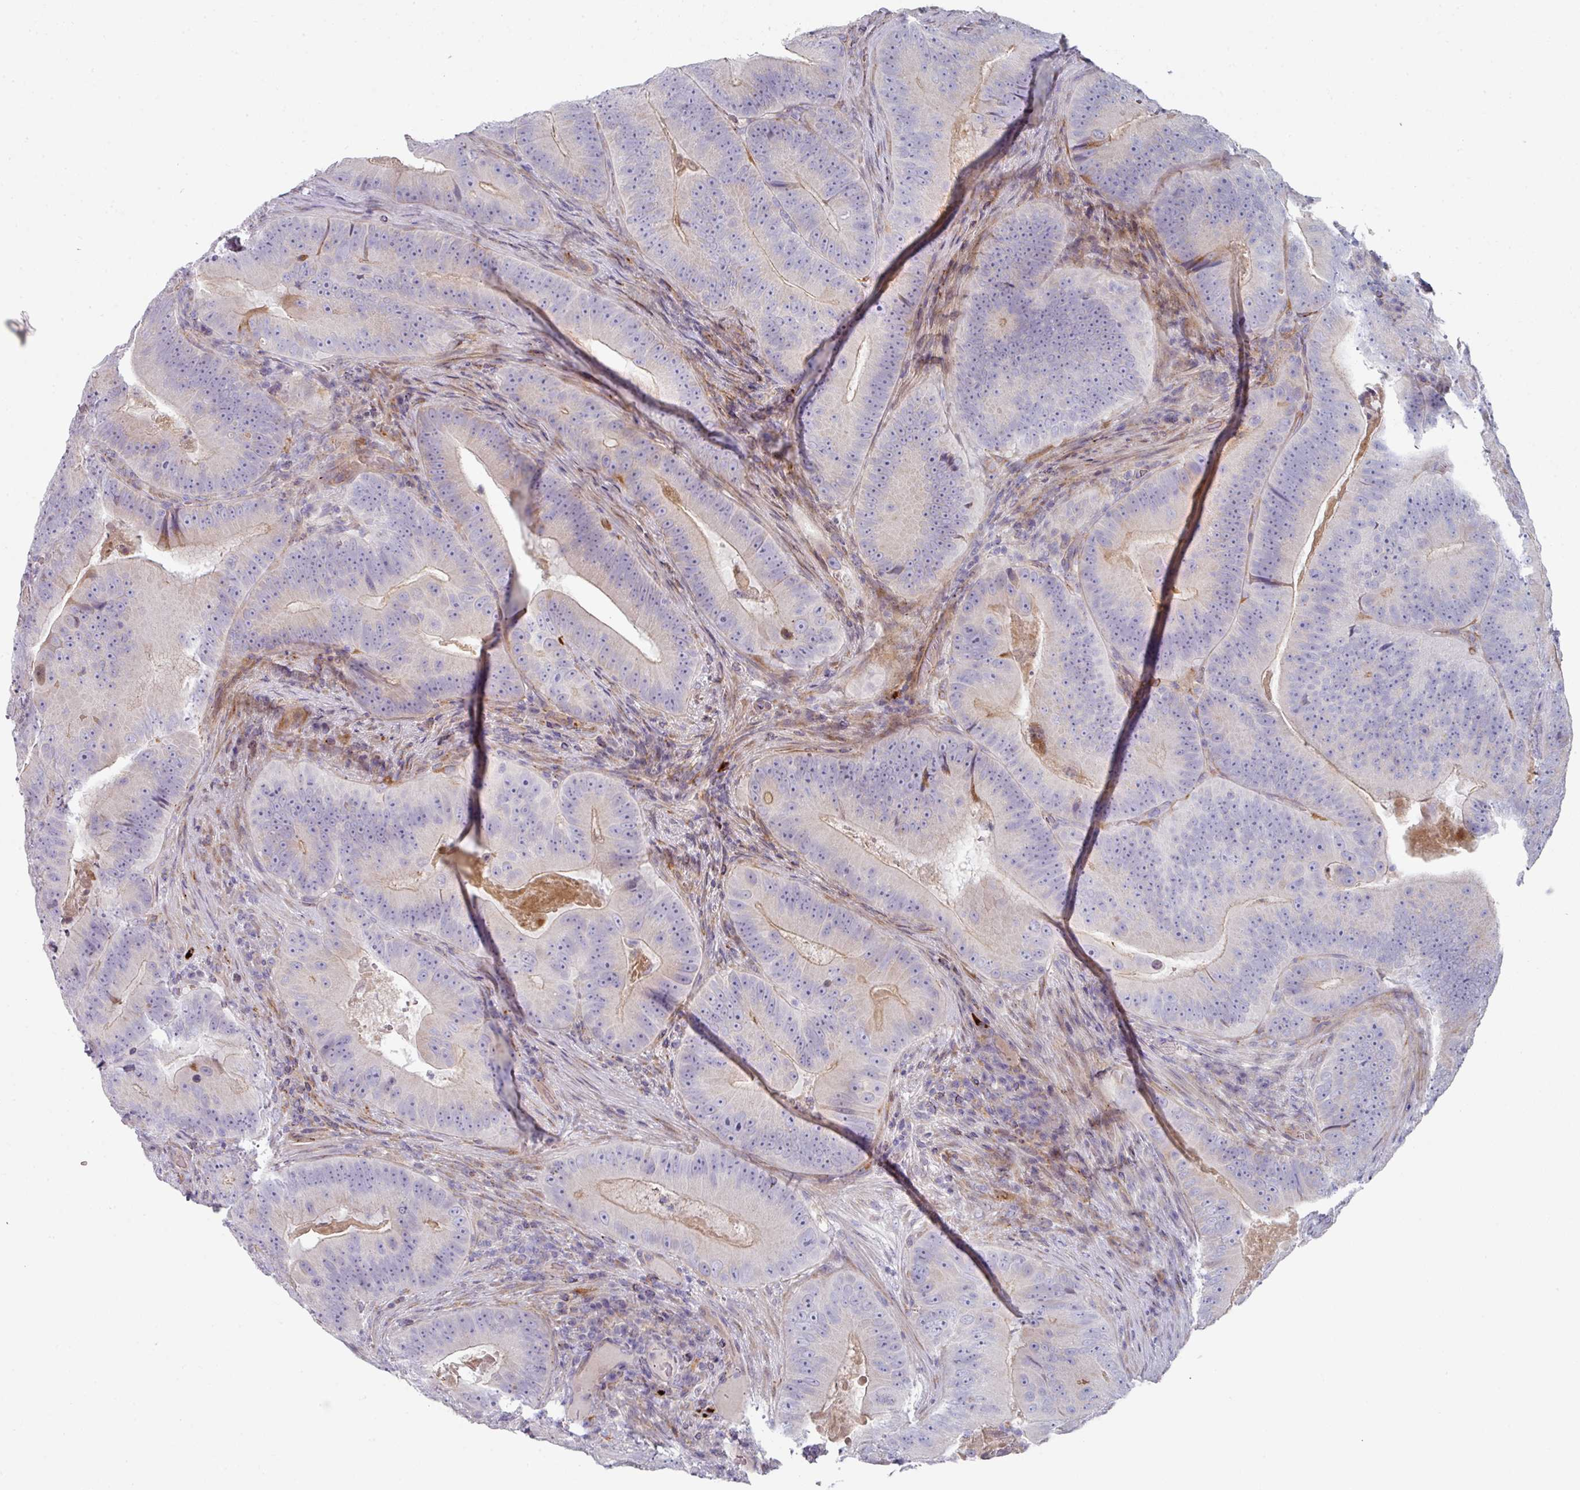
{"staining": {"intensity": "weak", "quantity": "<25%", "location": "cytoplasmic/membranous"}, "tissue": "colorectal cancer", "cell_type": "Tumor cells", "image_type": "cancer", "snomed": [{"axis": "morphology", "description": "Adenocarcinoma, NOS"}, {"axis": "topography", "description": "Colon"}], "caption": "DAB (3,3'-diaminobenzidine) immunohistochemical staining of adenocarcinoma (colorectal) shows no significant positivity in tumor cells.", "gene": "WSB2", "patient": {"sex": "female", "age": 86}}